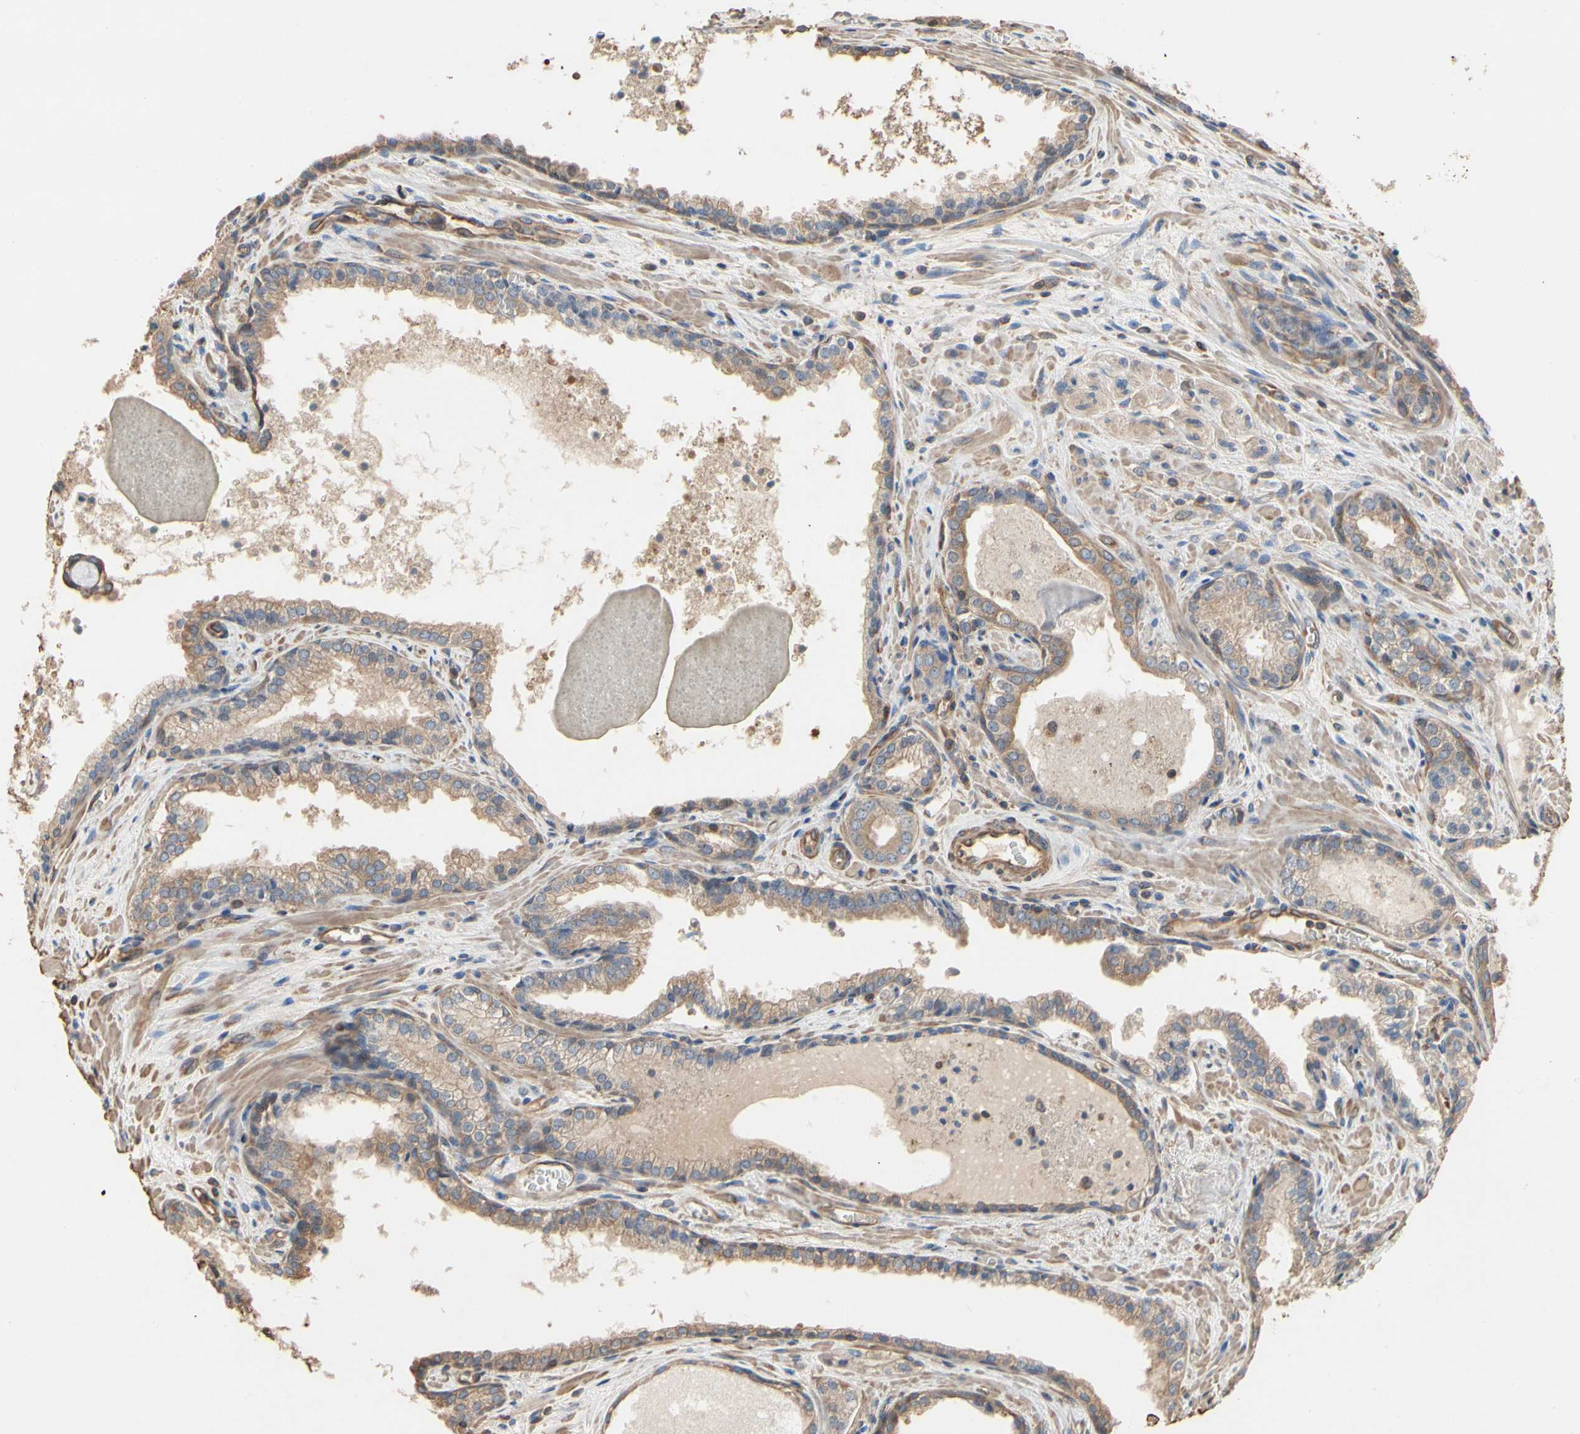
{"staining": {"intensity": "moderate", "quantity": ">75%", "location": "cytoplasmic/membranous"}, "tissue": "prostate cancer", "cell_type": "Tumor cells", "image_type": "cancer", "snomed": [{"axis": "morphology", "description": "Adenocarcinoma, Low grade"}, {"axis": "topography", "description": "Prostate"}], "caption": "A medium amount of moderate cytoplasmic/membranous expression is present in approximately >75% of tumor cells in adenocarcinoma (low-grade) (prostate) tissue. (DAB IHC, brown staining for protein, blue staining for nuclei).", "gene": "PDZK1", "patient": {"sex": "male", "age": 60}}